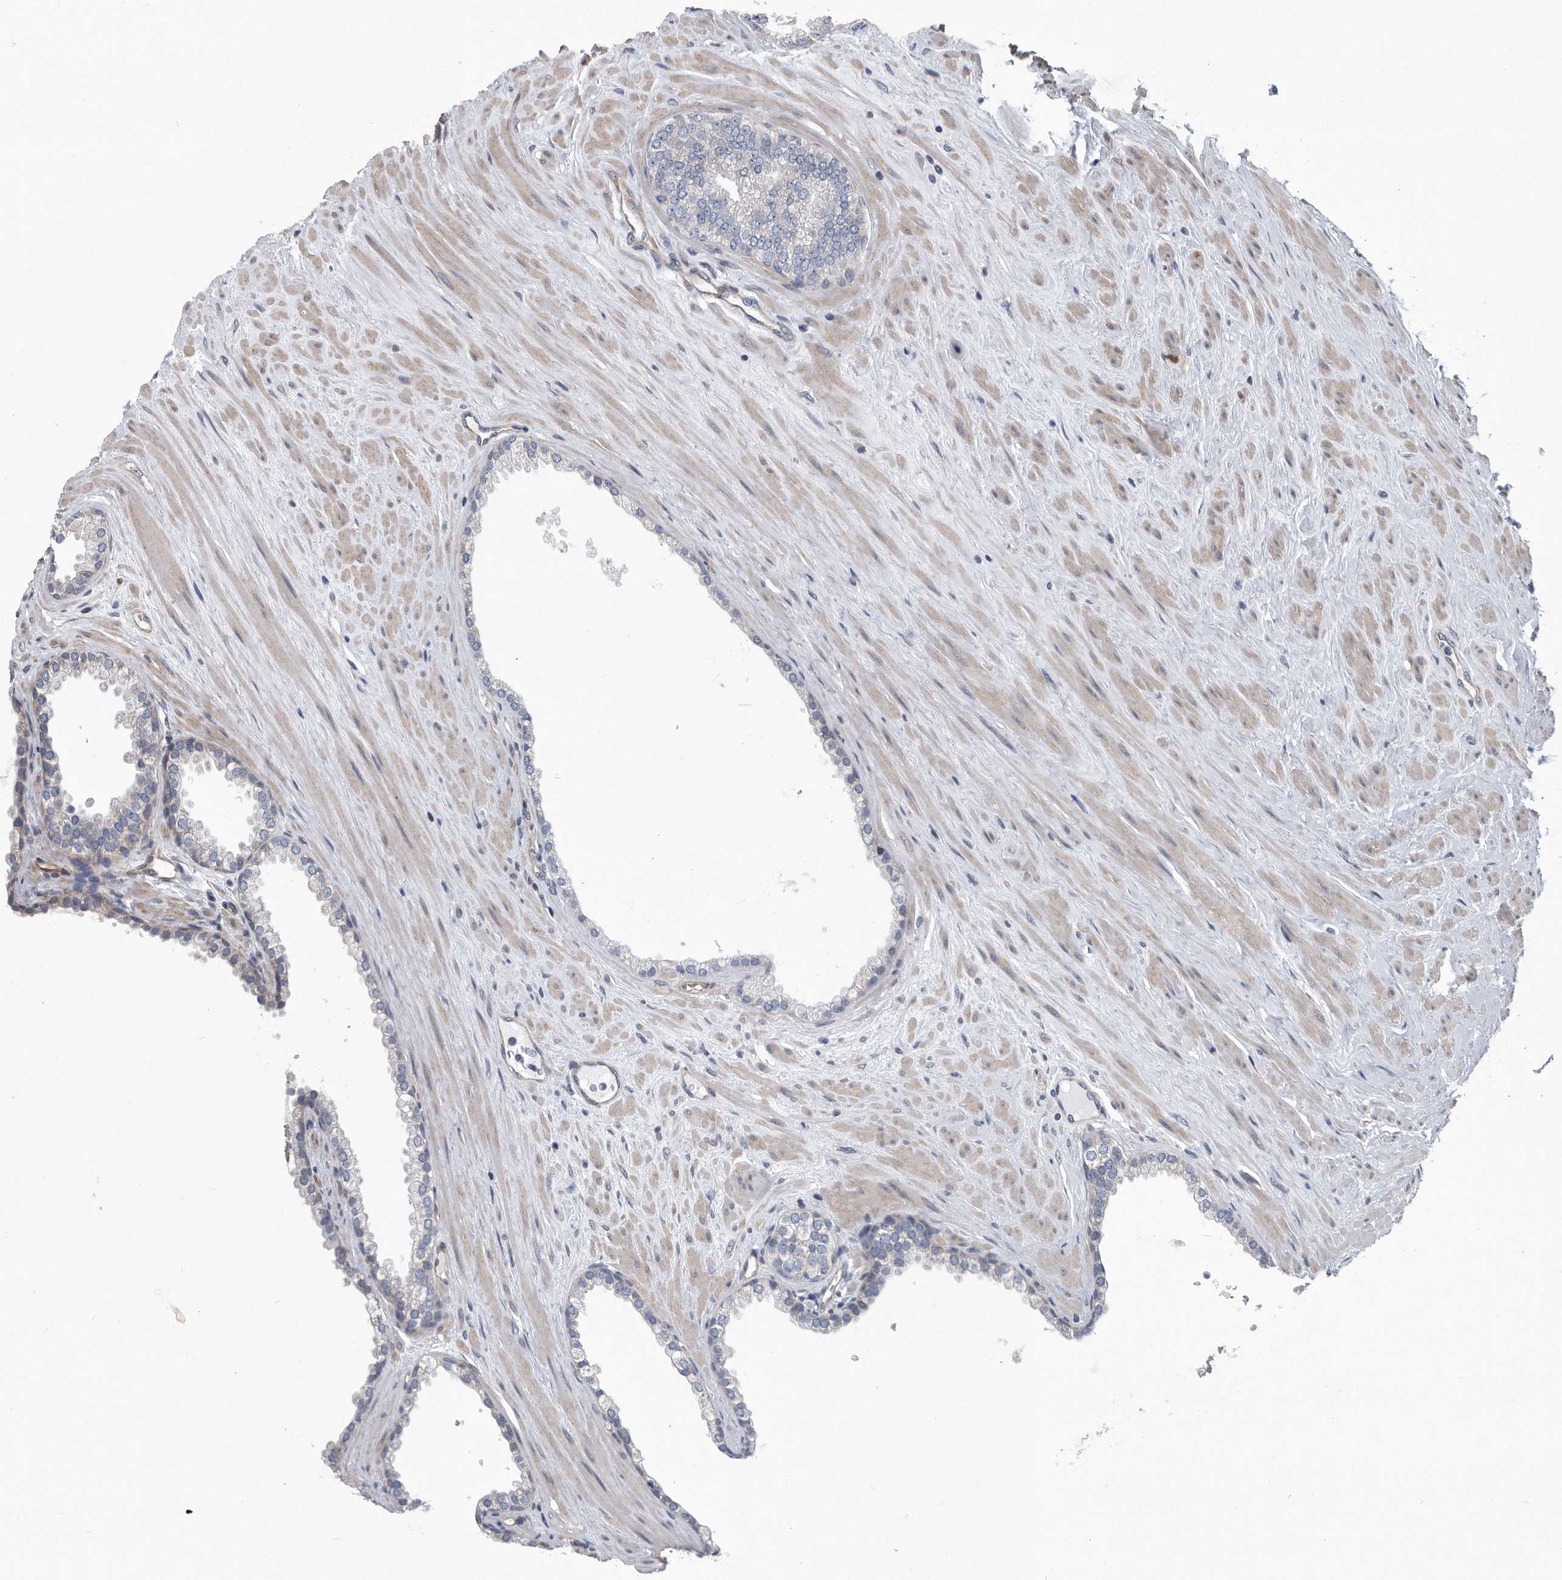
{"staining": {"intensity": "negative", "quantity": "none", "location": "none"}, "tissue": "prostate cancer", "cell_type": "Tumor cells", "image_type": "cancer", "snomed": [{"axis": "morphology", "description": "Adenocarcinoma, Low grade"}, {"axis": "topography", "description": "Prostate"}], "caption": "Prostate adenocarcinoma (low-grade) stained for a protein using immunohistochemistry displays no expression tumor cells.", "gene": "ARMCX1", "patient": {"sex": "male", "age": 62}}